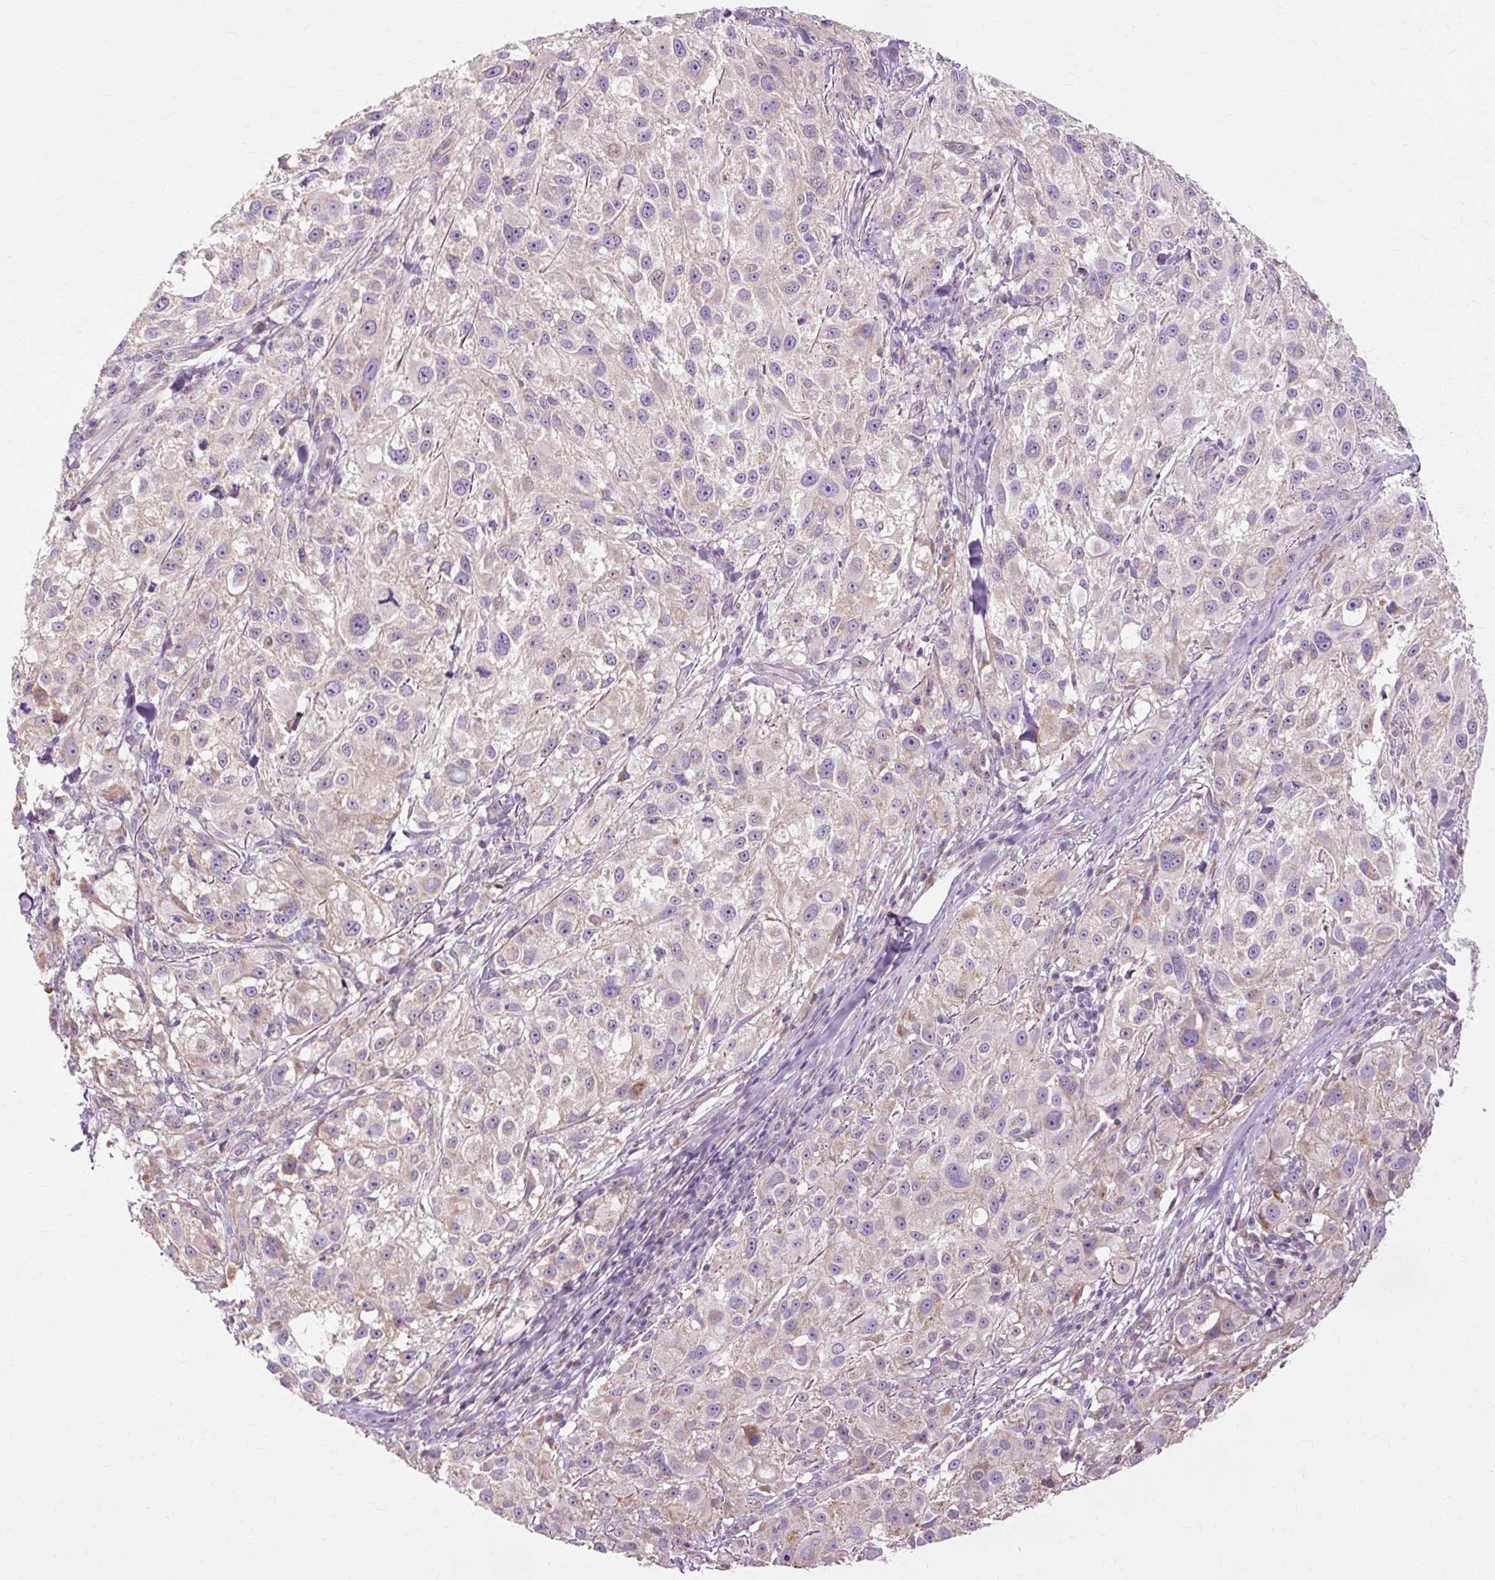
{"staining": {"intensity": "weak", "quantity": "<25%", "location": "cytoplasmic/membranous"}, "tissue": "melanoma", "cell_type": "Tumor cells", "image_type": "cancer", "snomed": [{"axis": "morphology", "description": "Necrosis, NOS"}, {"axis": "morphology", "description": "Malignant melanoma, NOS"}, {"axis": "topography", "description": "Skin"}], "caption": "Immunohistochemistry (IHC) photomicrograph of neoplastic tissue: human melanoma stained with DAB demonstrates no significant protein staining in tumor cells. Nuclei are stained in blue.", "gene": "PDZD2", "patient": {"sex": "female", "age": 87}}